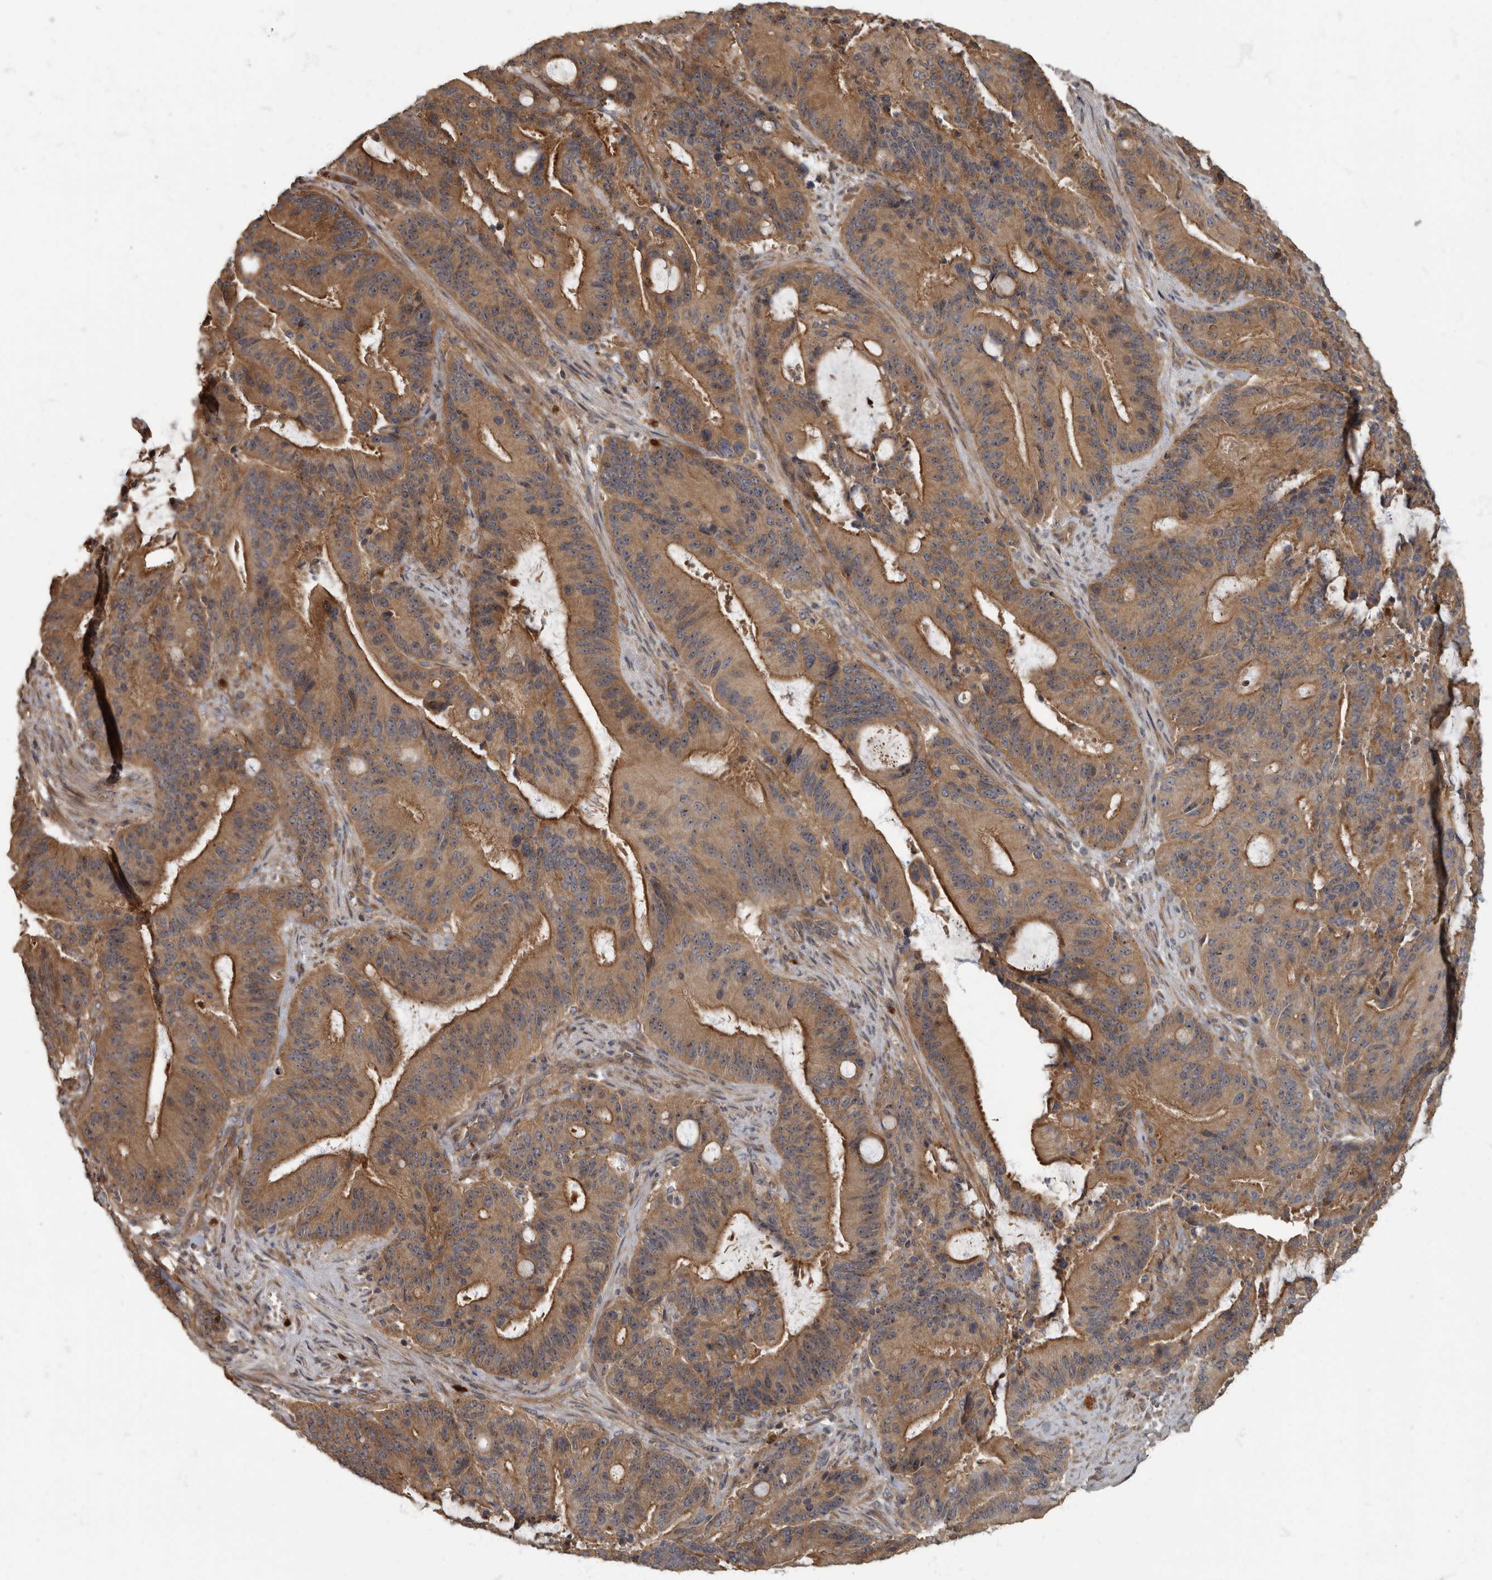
{"staining": {"intensity": "strong", "quantity": "25%-75%", "location": "cytoplasmic/membranous"}, "tissue": "liver cancer", "cell_type": "Tumor cells", "image_type": "cancer", "snomed": [{"axis": "morphology", "description": "Normal tissue, NOS"}, {"axis": "morphology", "description": "Cholangiocarcinoma"}, {"axis": "topography", "description": "Liver"}, {"axis": "topography", "description": "Peripheral nerve tissue"}], "caption": "This image demonstrates immunohistochemistry (IHC) staining of cholangiocarcinoma (liver), with high strong cytoplasmic/membranous expression in about 25%-75% of tumor cells.", "gene": "DAAM1", "patient": {"sex": "female", "age": 73}}